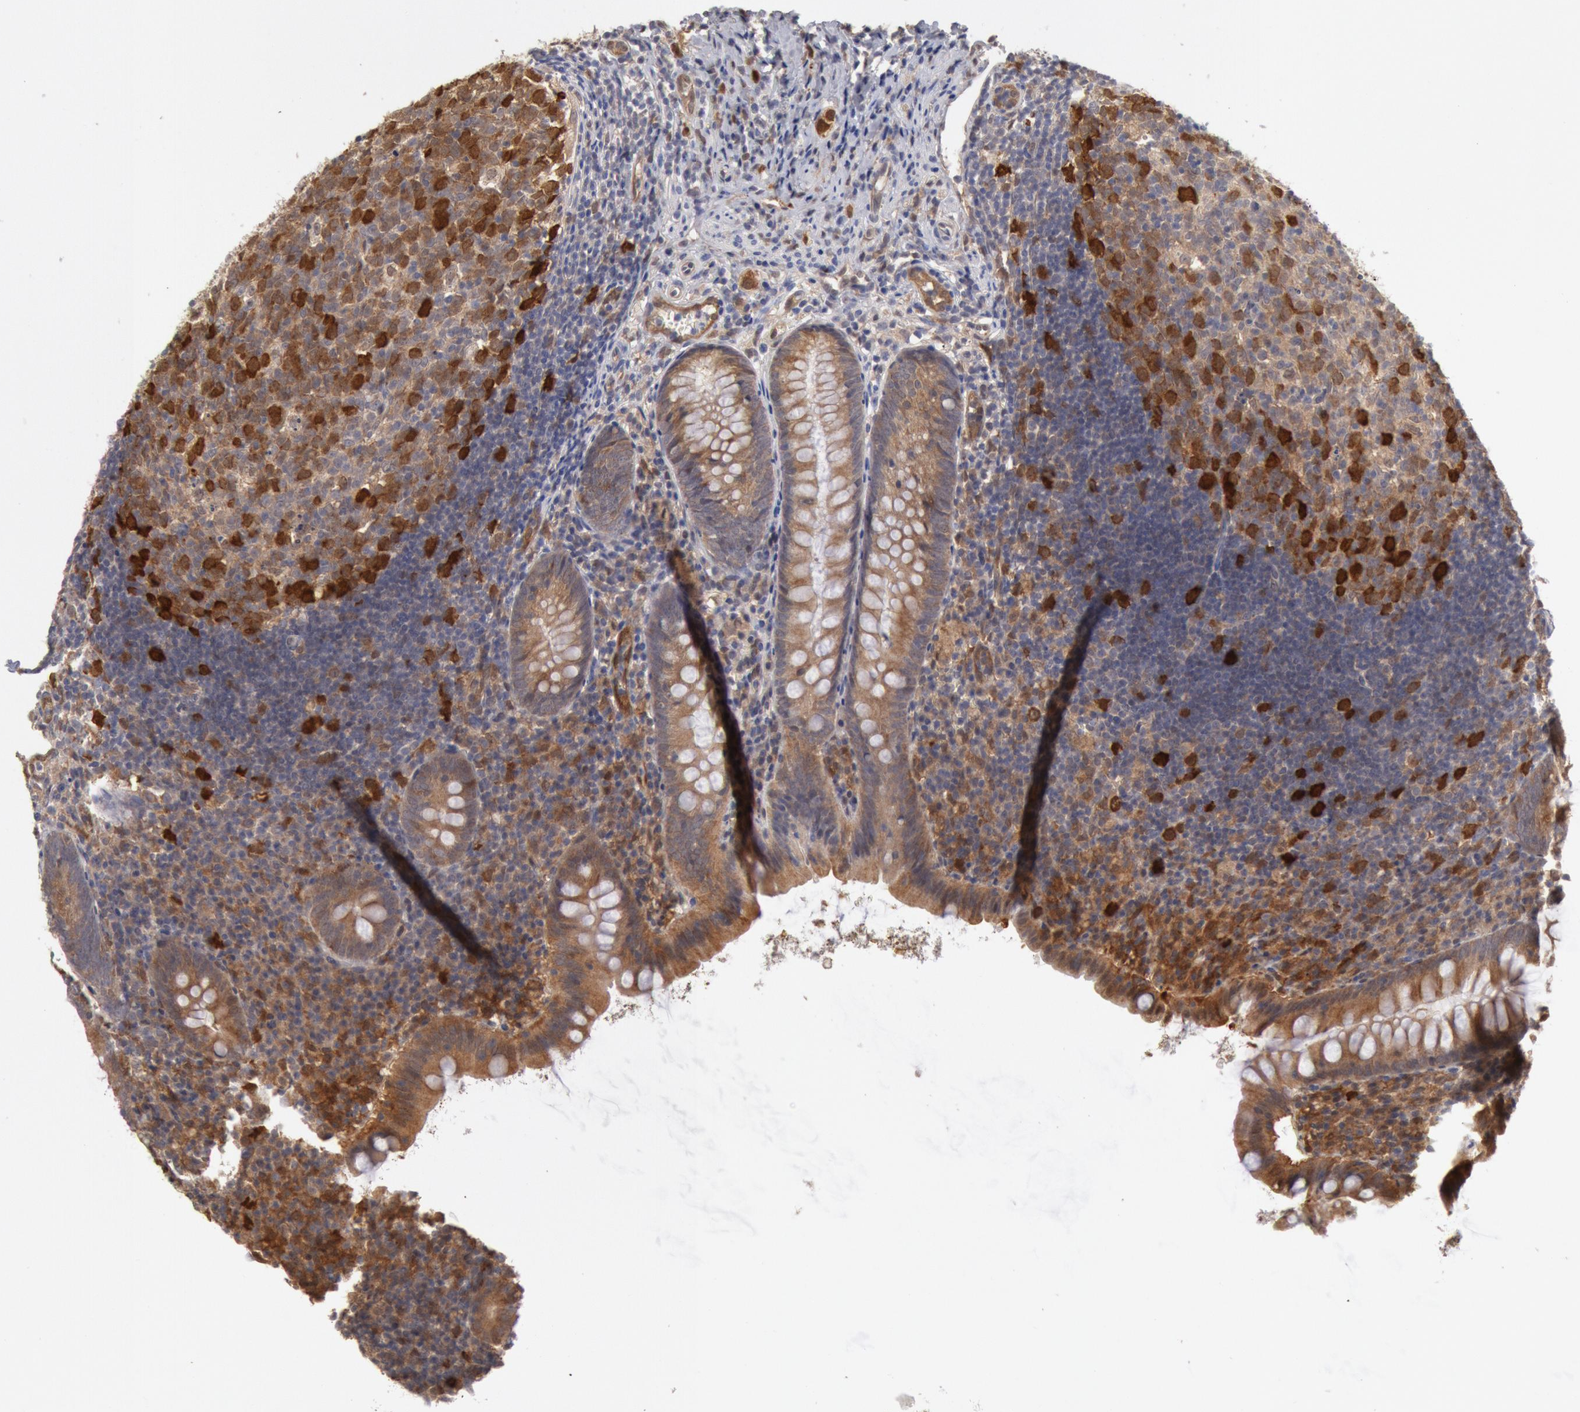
{"staining": {"intensity": "moderate", "quantity": ">75%", "location": "cytoplasmic/membranous"}, "tissue": "appendix", "cell_type": "Glandular cells", "image_type": "normal", "snomed": [{"axis": "morphology", "description": "Normal tissue, NOS"}, {"axis": "topography", "description": "Appendix"}], "caption": "Glandular cells show moderate cytoplasmic/membranous expression in approximately >75% of cells in unremarkable appendix.", "gene": "DNAJA1", "patient": {"sex": "female", "age": 9}}